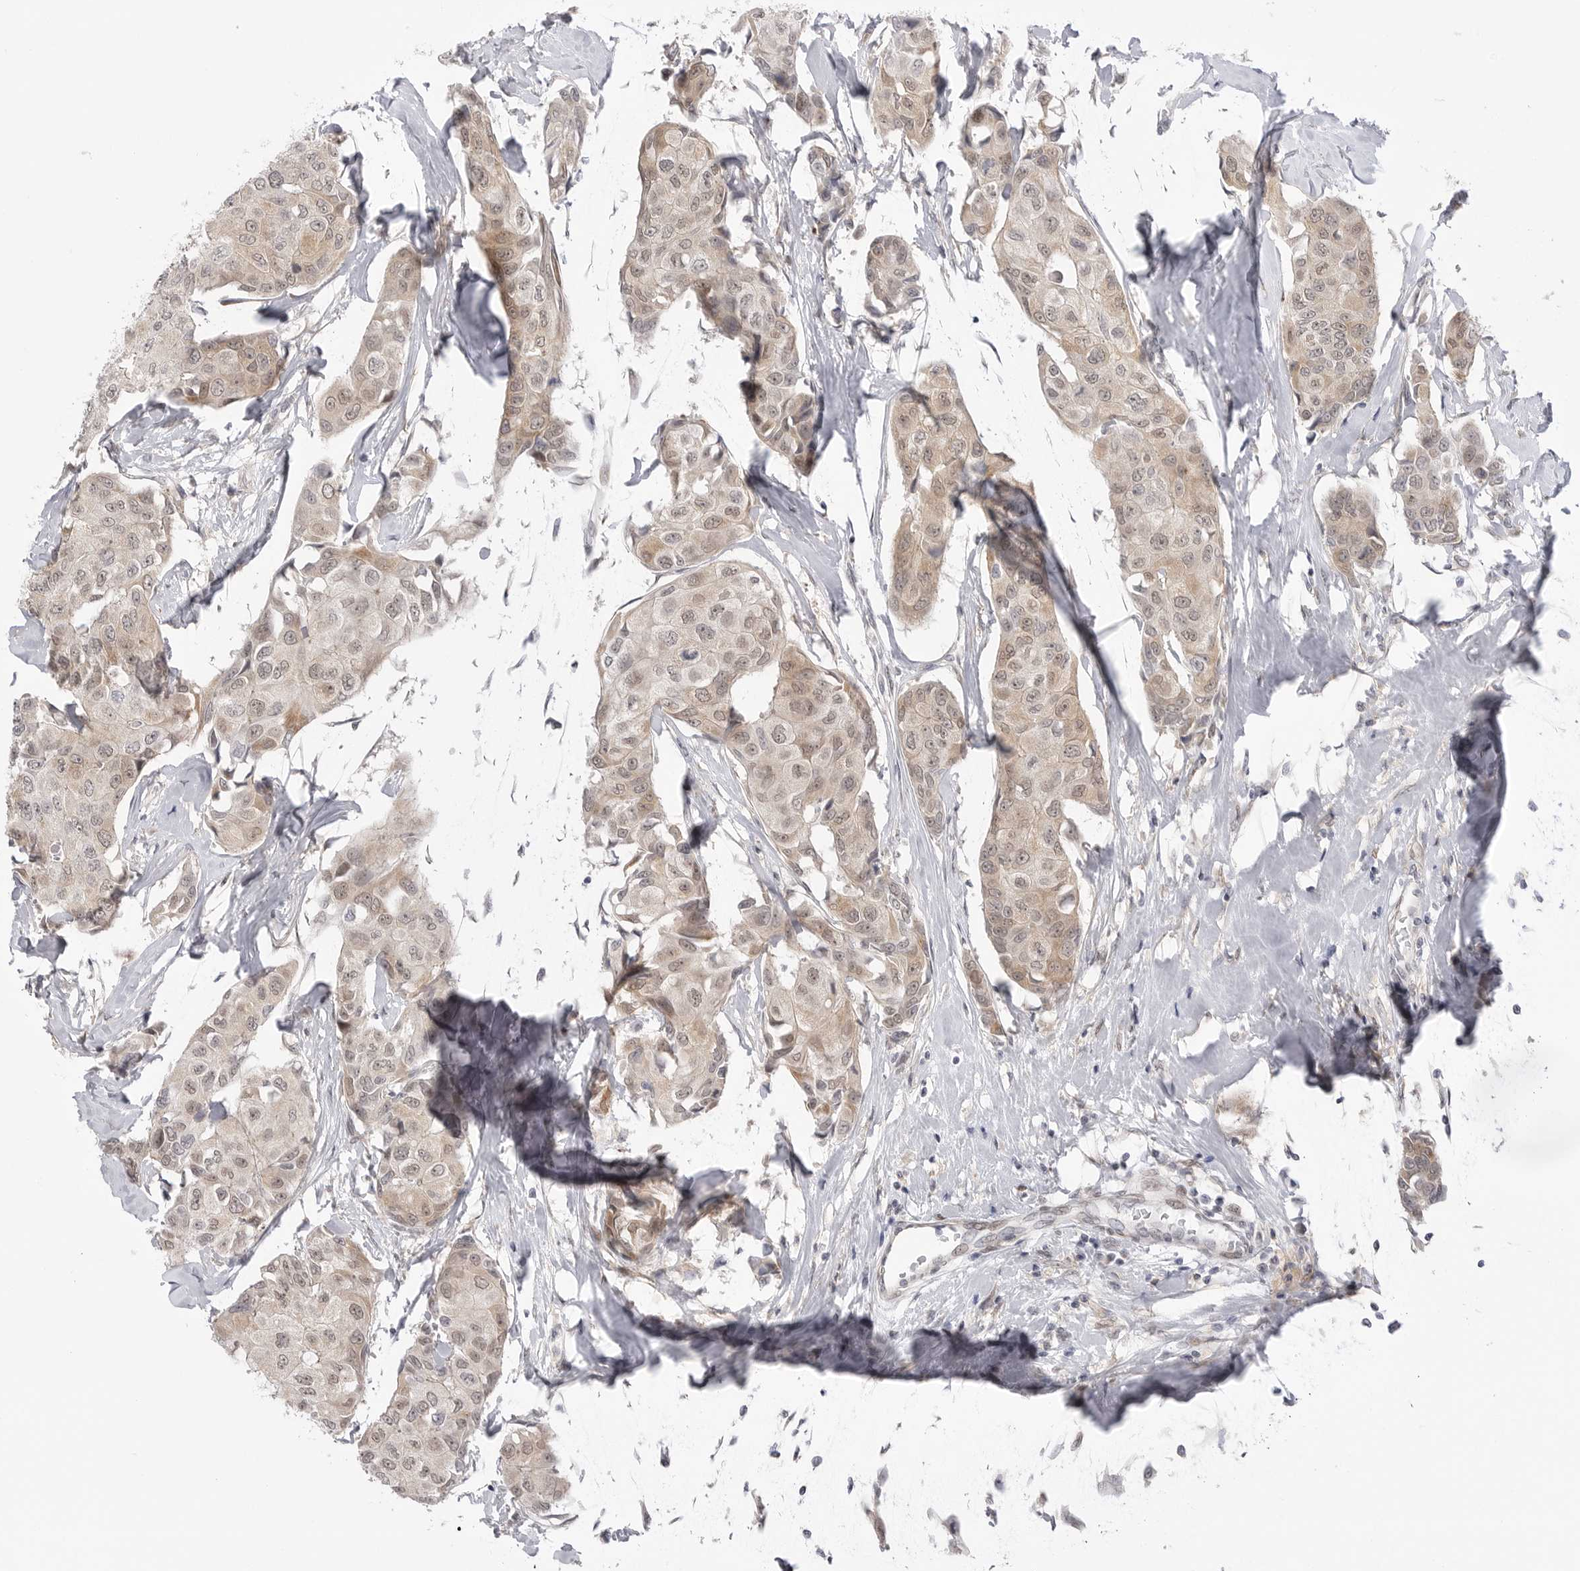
{"staining": {"intensity": "weak", "quantity": ">75%", "location": "cytoplasmic/membranous,nuclear"}, "tissue": "breast cancer", "cell_type": "Tumor cells", "image_type": "cancer", "snomed": [{"axis": "morphology", "description": "Duct carcinoma"}, {"axis": "topography", "description": "Breast"}], "caption": "There is low levels of weak cytoplasmic/membranous and nuclear expression in tumor cells of breast cancer (intraductal carcinoma), as demonstrated by immunohistochemical staining (brown color).", "gene": "GGT6", "patient": {"sex": "female", "age": 80}}